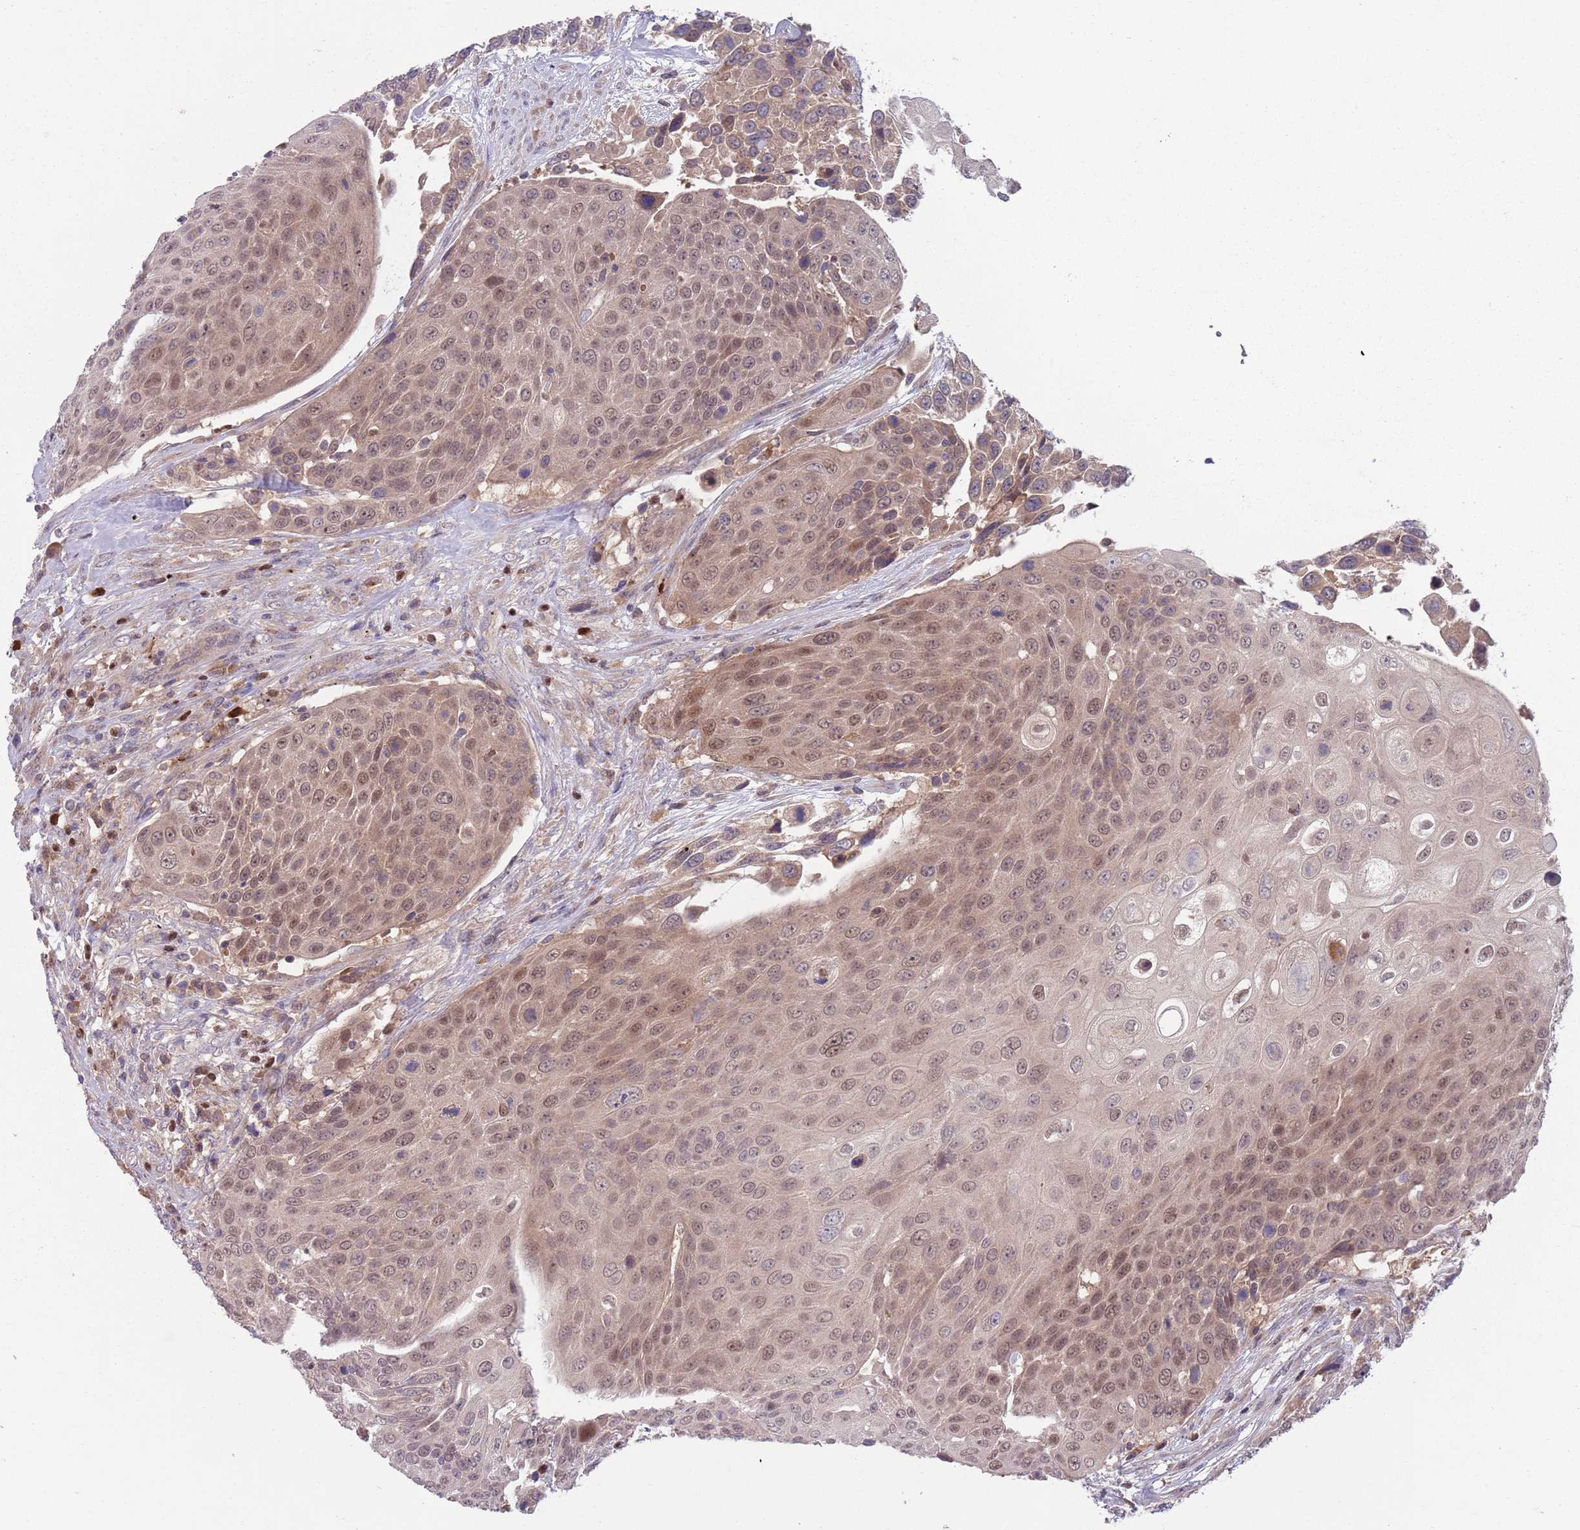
{"staining": {"intensity": "moderate", "quantity": ">75%", "location": "cytoplasmic/membranous,nuclear"}, "tissue": "urothelial cancer", "cell_type": "Tumor cells", "image_type": "cancer", "snomed": [{"axis": "morphology", "description": "Urothelial carcinoma, High grade"}, {"axis": "topography", "description": "Urinary bladder"}], "caption": "Immunohistochemistry staining of urothelial cancer, which exhibits medium levels of moderate cytoplasmic/membranous and nuclear staining in about >75% of tumor cells indicating moderate cytoplasmic/membranous and nuclear protein positivity. The staining was performed using DAB (brown) for protein detection and nuclei were counterstained in hematoxylin (blue).", "gene": "TYW1", "patient": {"sex": "female", "age": 70}}